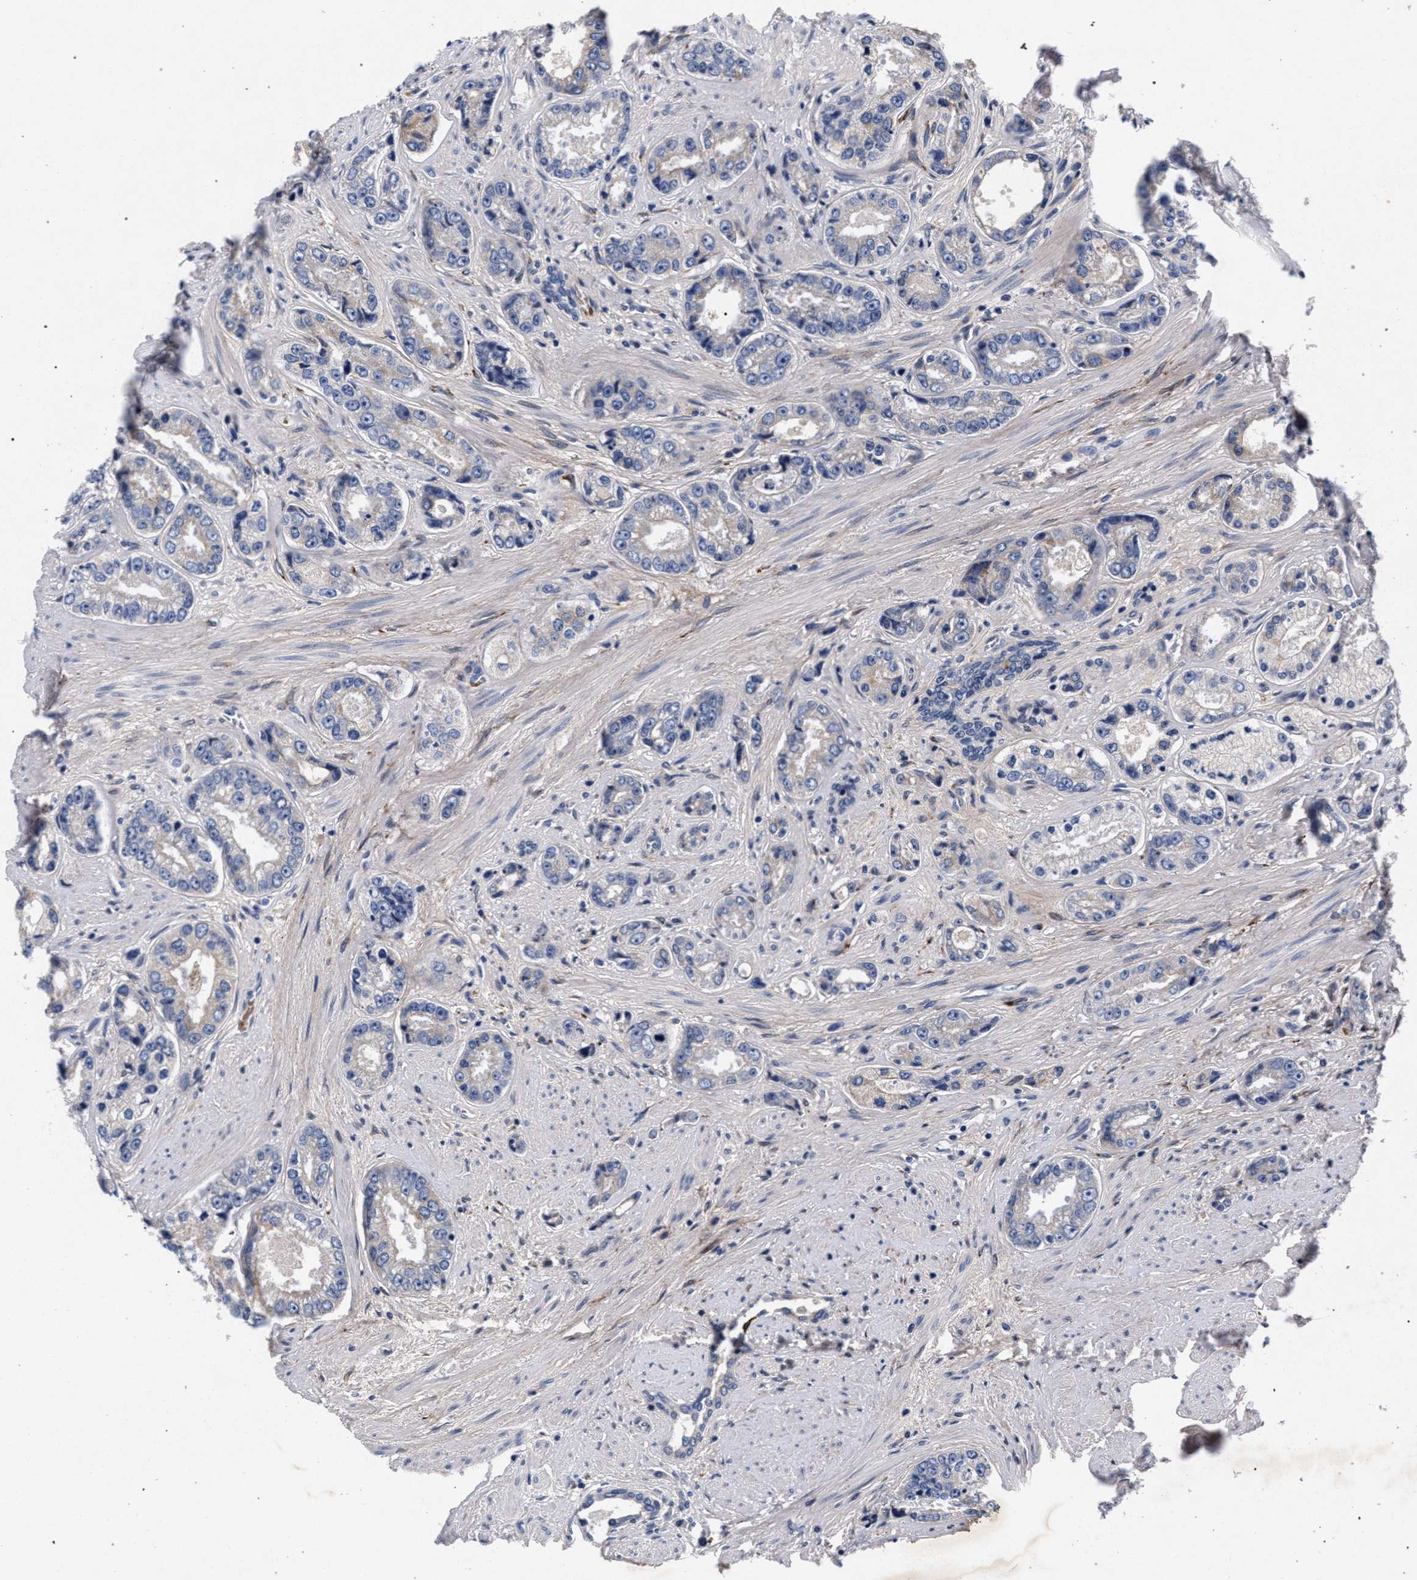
{"staining": {"intensity": "negative", "quantity": "none", "location": "none"}, "tissue": "prostate cancer", "cell_type": "Tumor cells", "image_type": "cancer", "snomed": [{"axis": "morphology", "description": "Adenocarcinoma, High grade"}, {"axis": "topography", "description": "Prostate"}], "caption": "Prostate adenocarcinoma (high-grade) was stained to show a protein in brown. There is no significant expression in tumor cells.", "gene": "NEK7", "patient": {"sex": "male", "age": 61}}